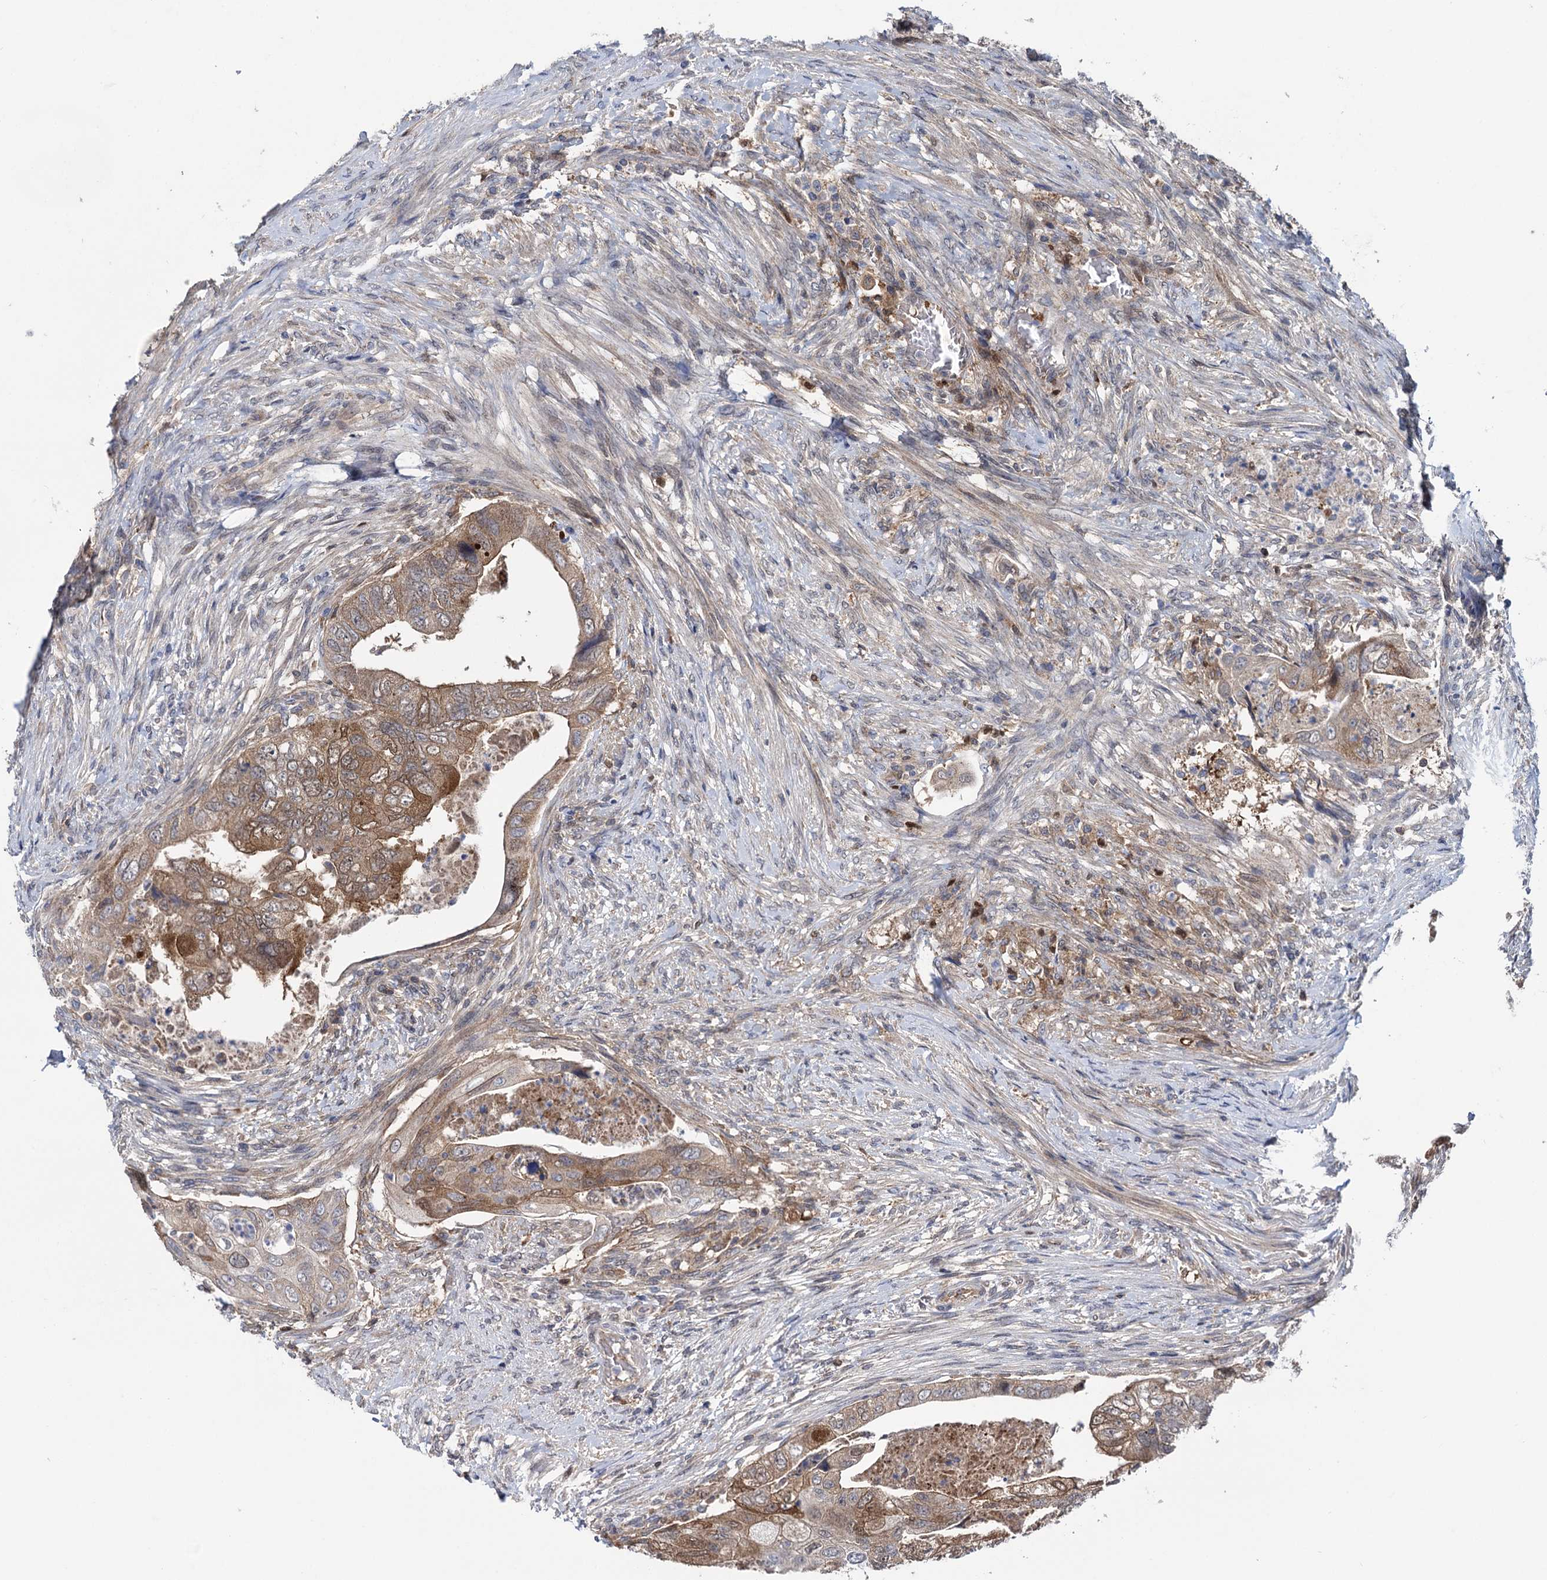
{"staining": {"intensity": "strong", "quantity": "25%-75%", "location": "cytoplasmic/membranous"}, "tissue": "colorectal cancer", "cell_type": "Tumor cells", "image_type": "cancer", "snomed": [{"axis": "morphology", "description": "Adenocarcinoma, NOS"}, {"axis": "topography", "description": "Rectum"}], "caption": "The micrograph shows immunohistochemical staining of colorectal cancer (adenocarcinoma). There is strong cytoplasmic/membranous expression is identified in about 25%-75% of tumor cells.", "gene": "GLO1", "patient": {"sex": "male", "age": 63}}